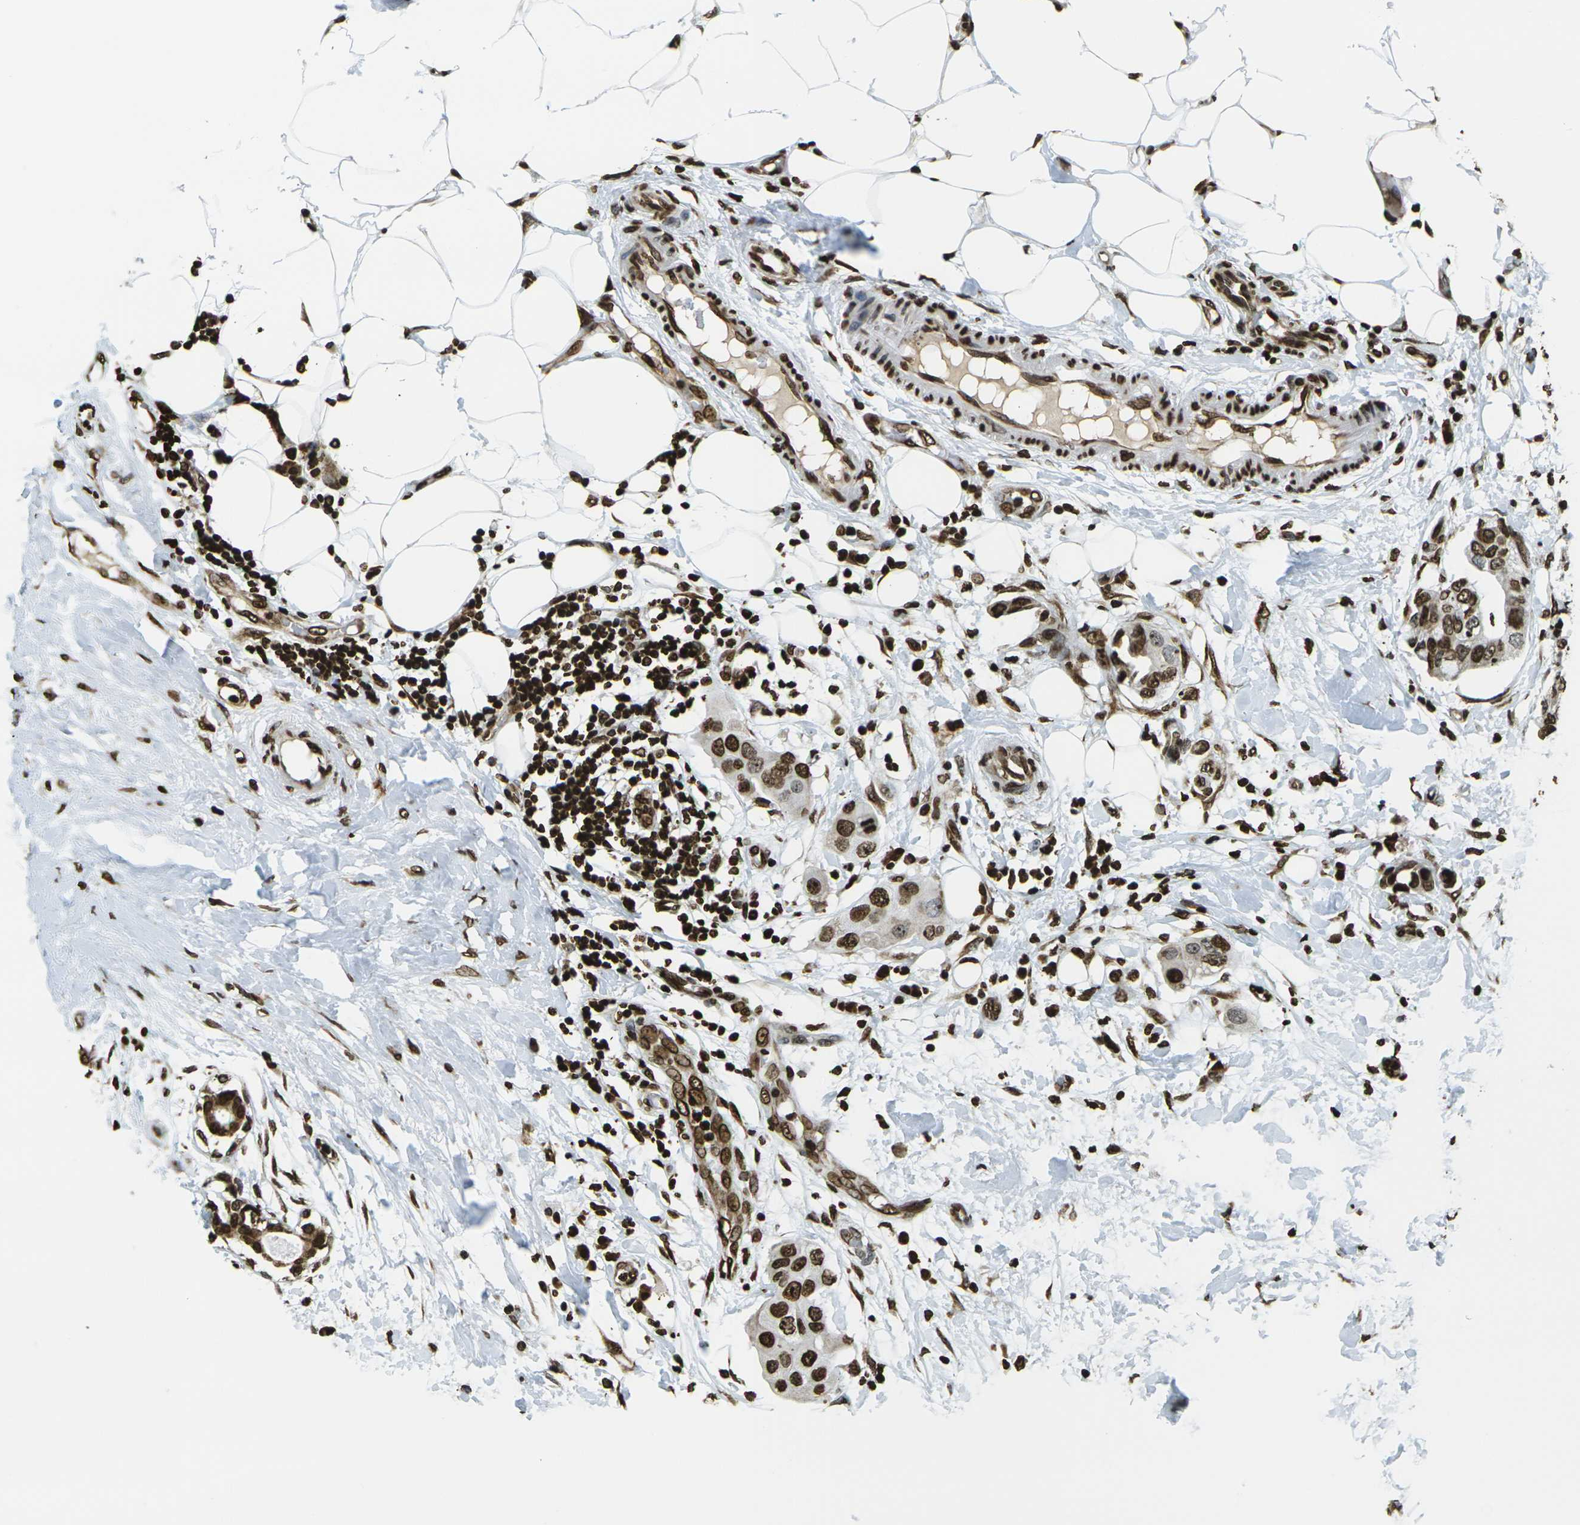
{"staining": {"intensity": "strong", "quantity": ">75%", "location": "nuclear"}, "tissue": "breast cancer", "cell_type": "Tumor cells", "image_type": "cancer", "snomed": [{"axis": "morphology", "description": "Duct carcinoma"}, {"axis": "topography", "description": "Breast"}], "caption": "Invasive ductal carcinoma (breast) stained for a protein exhibits strong nuclear positivity in tumor cells.", "gene": "H1-2", "patient": {"sex": "female", "age": 40}}